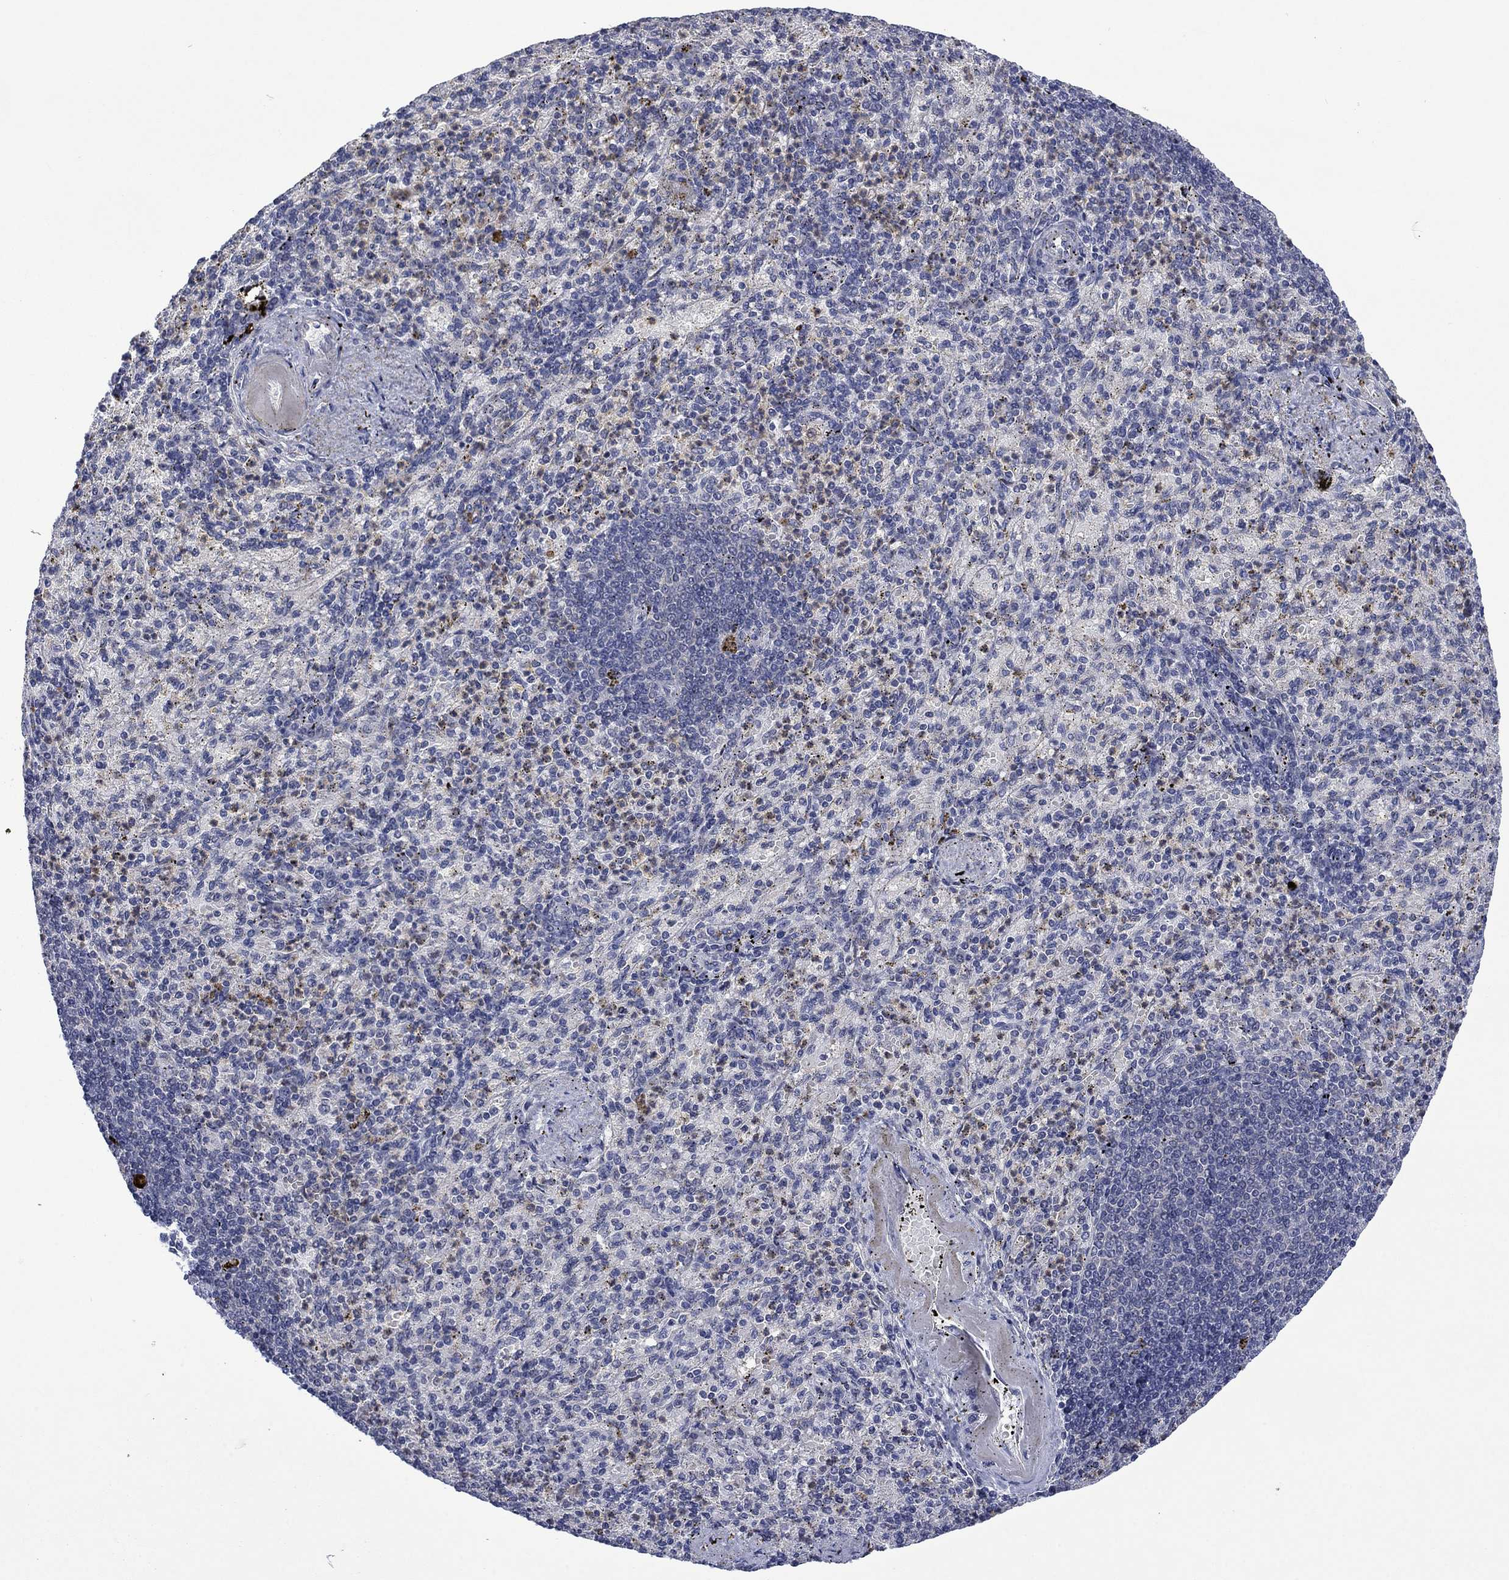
{"staining": {"intensity": "negative", "quantity": "none", "location": "none"}, "tissue": "spleen", "cell_type": "Cells in red pulp", "image_type": "normal", "snomed": [{"axis": "morphology", "description": "Normal tissue, NOS"}, {"axis": "topography", "description": "Spleen"}], "caption": "Immunohistochemistry histopathology image of normal human spleen stained for a protein (brown), which demonstrates no positivity in cells in red pulp.", "gene": "AGL", "patient": {"sex": "female", "age": 74}}